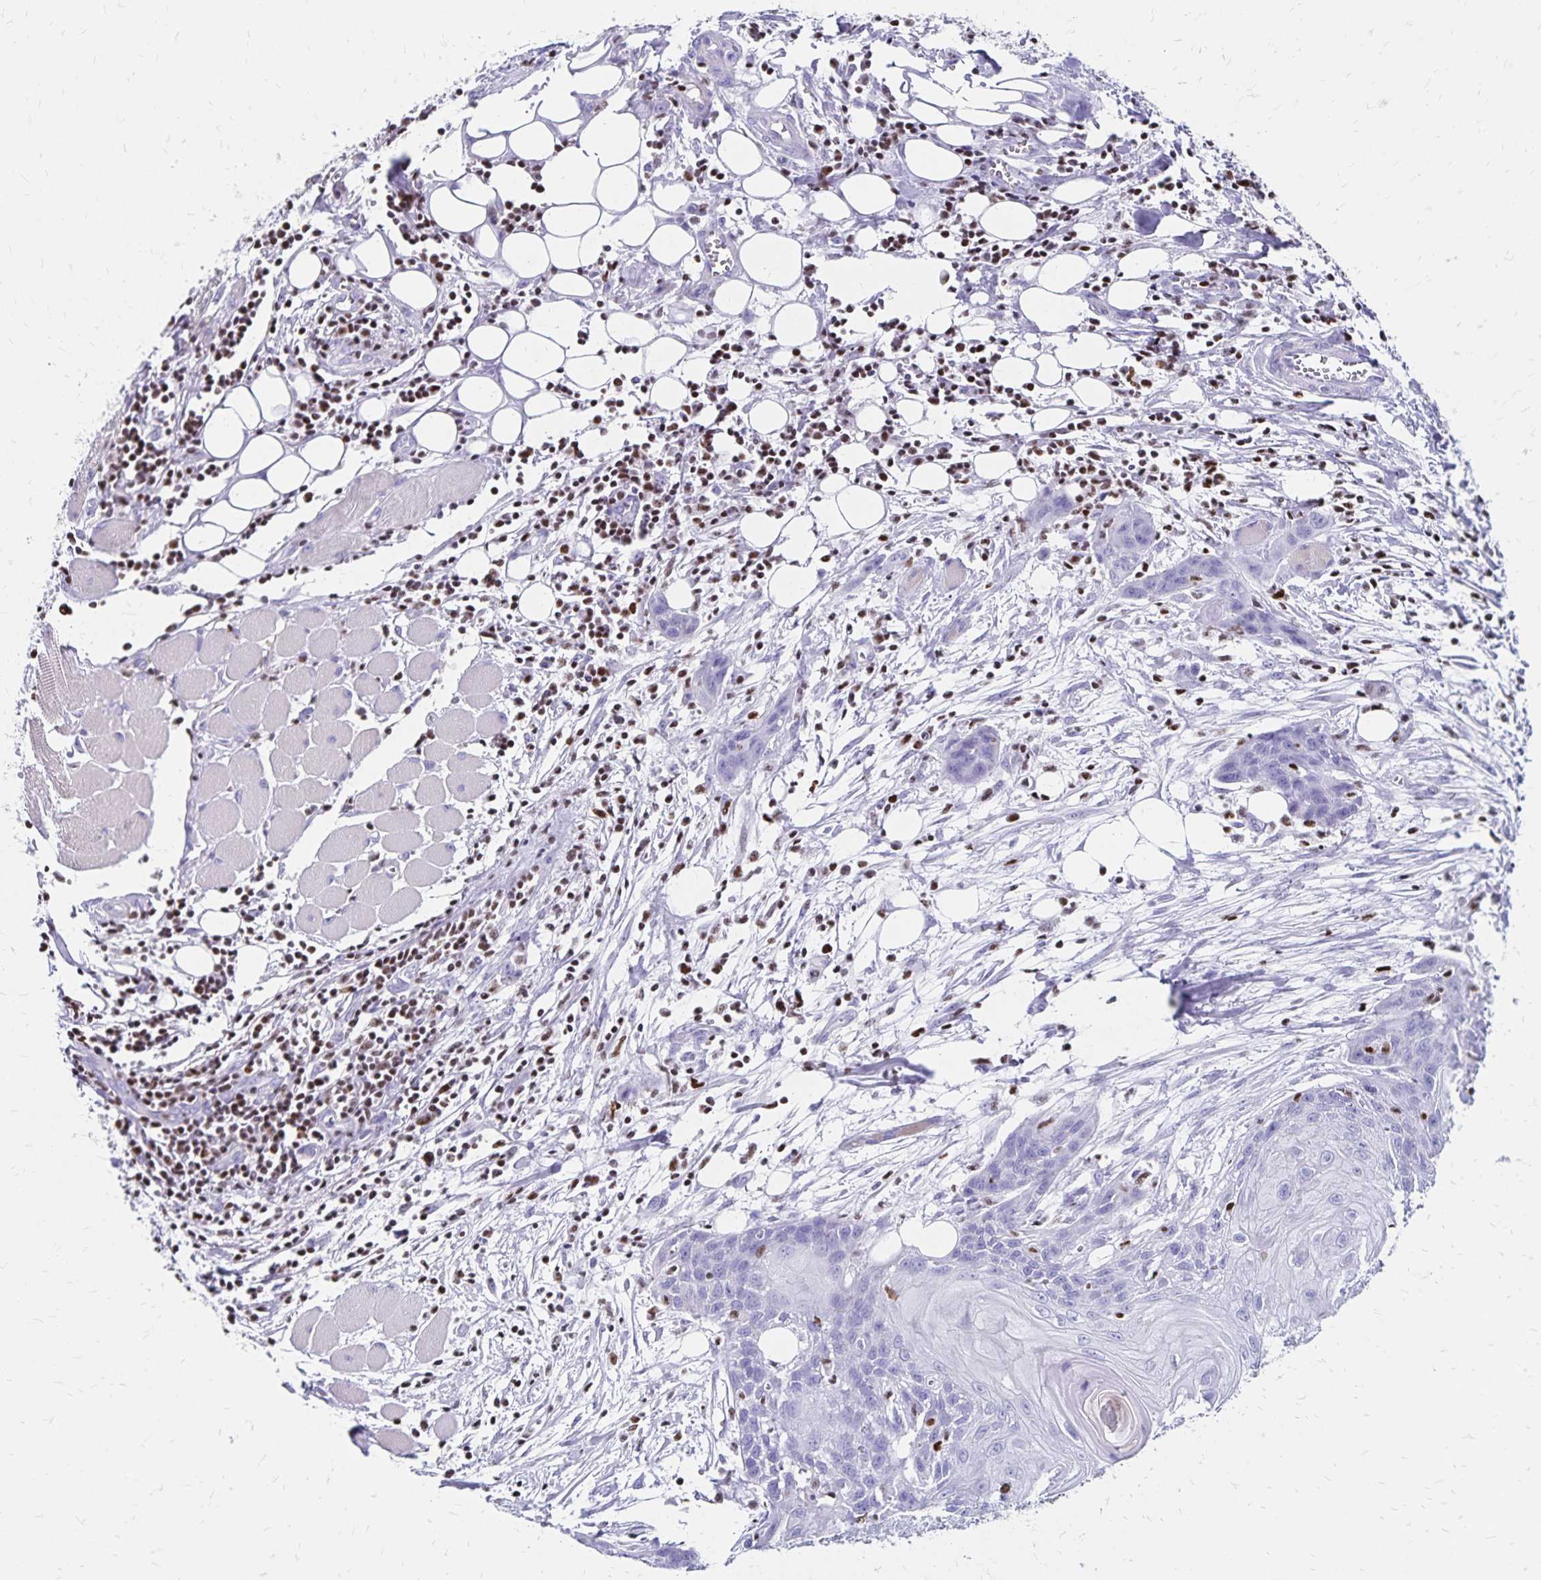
{"staining": {"intensity": "negative", "quantity": "none", "location": "none"}, "tissue": "head and neck cancer", "cell_type": "Tumor cells", "image_type": "cancer", "snomed": [{"axis": "morphology", "description": "Squamous cell carcinoma, NOS"}, {"axis": "topography", "description": "Oral tissue"}, {"axis": "topography", "description": "Head-Neck"}], "caption": "There is no significant staining in tumor cells of head and neck cancer (squamous cell carcinoma).", "gene": "IKZF1", "patient": {"sex": "male", "age": 58}}